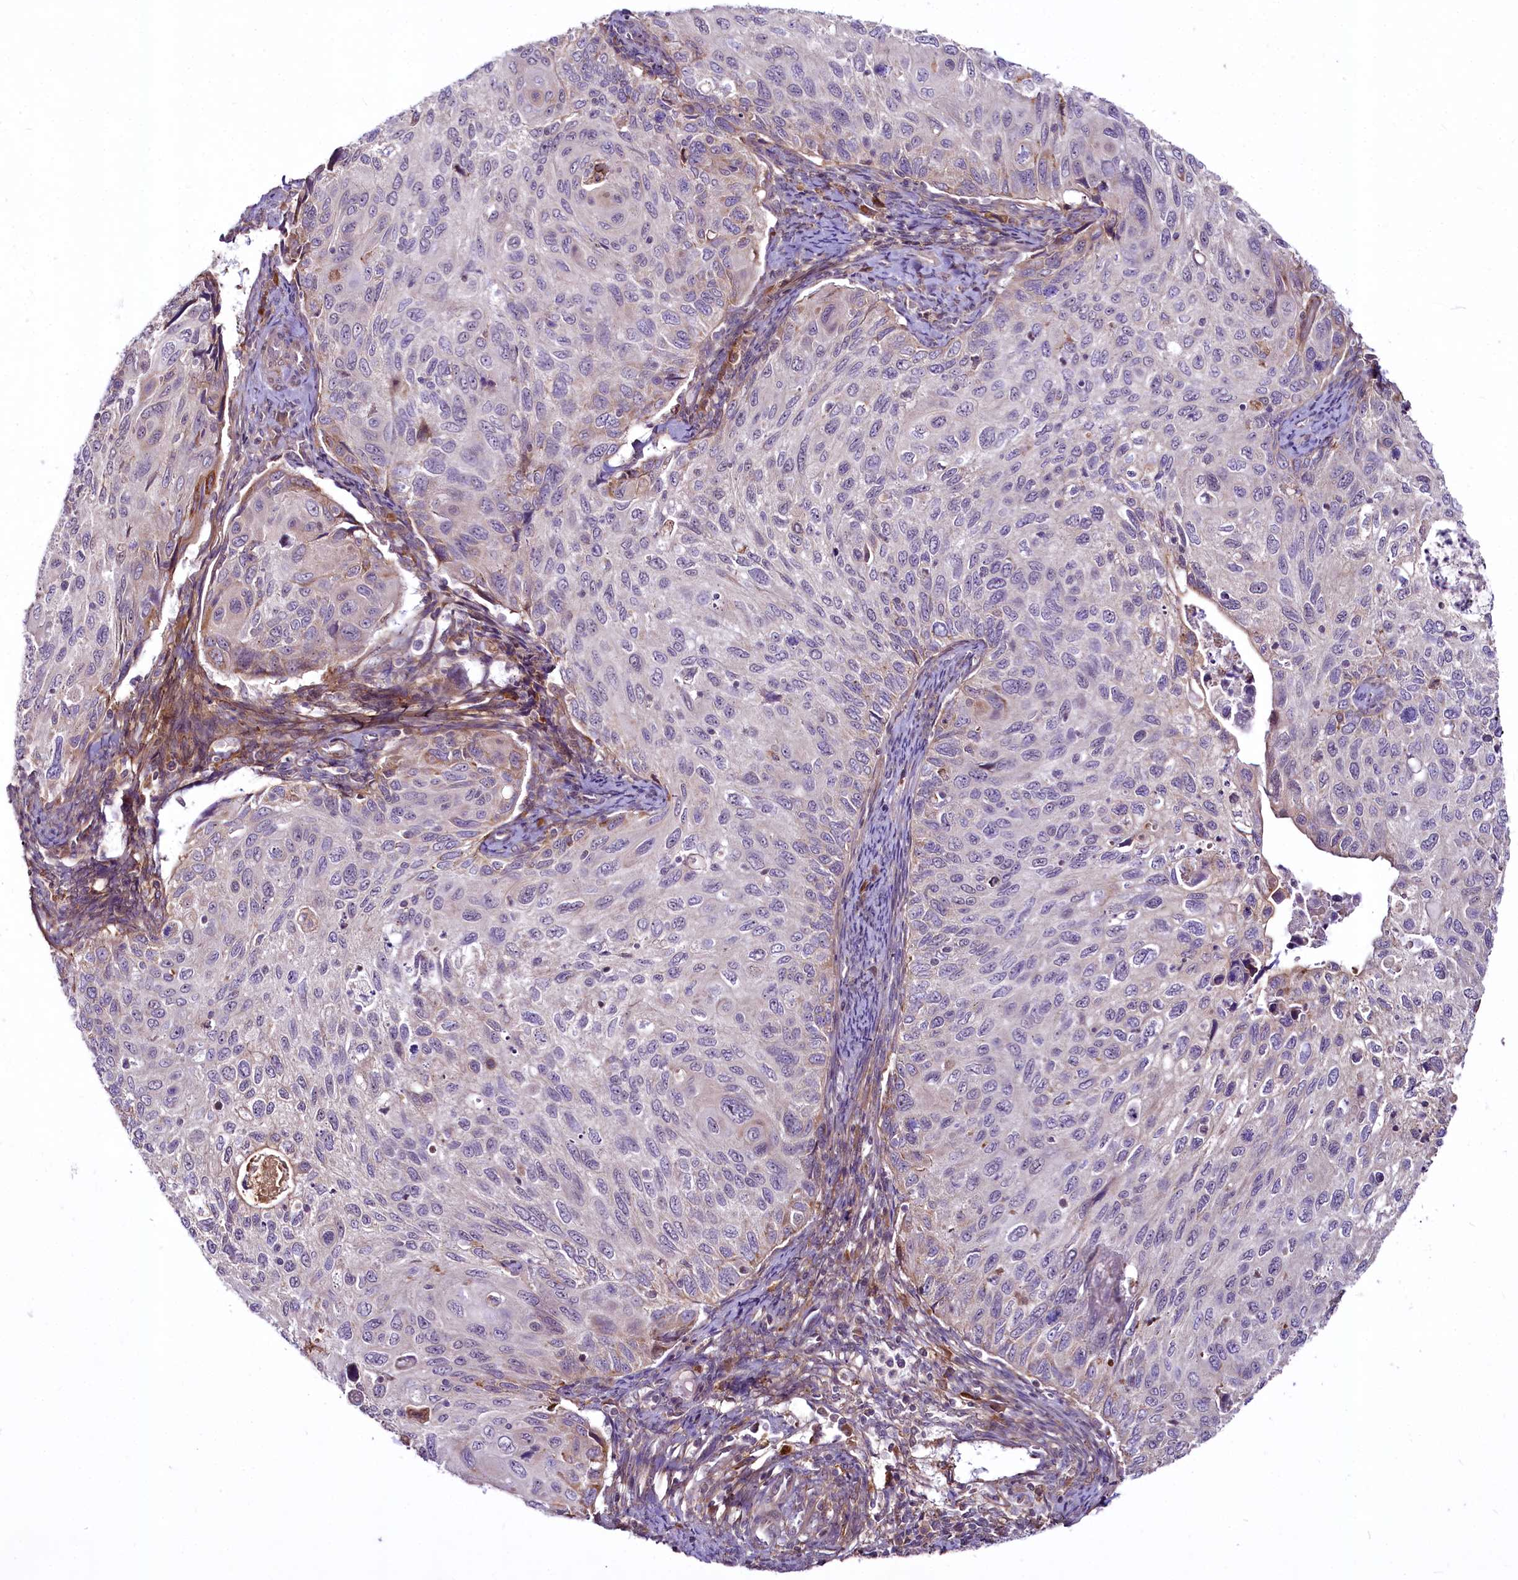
{"staining": {"intensity": "negative", "quantity": "none", "location": "none"}, "tissue": "cervical cancer", "cell_type": "Tumor cells", "image_type": "cancer", "snomed": [{"axis": "morphology", "description": "Squamous cell carcinoma, NOS"}, {"axis": "topography", "description": "Cervix"}], "caption": "Immunohistochemistry photomicrograph of neoplastic tissue: human cervical cancer stained with DAB demonstrates no significant protein expression in tumor cells. The staining was performed using DAB (3,3'-diaminobenzidine) to visualize the protein expression in brown, while the nuclei were stained in blue with hematoxylin (Magnification: 20x).", "gene": "RSBN1", "patient": {"sex": "female", "age": 70}}